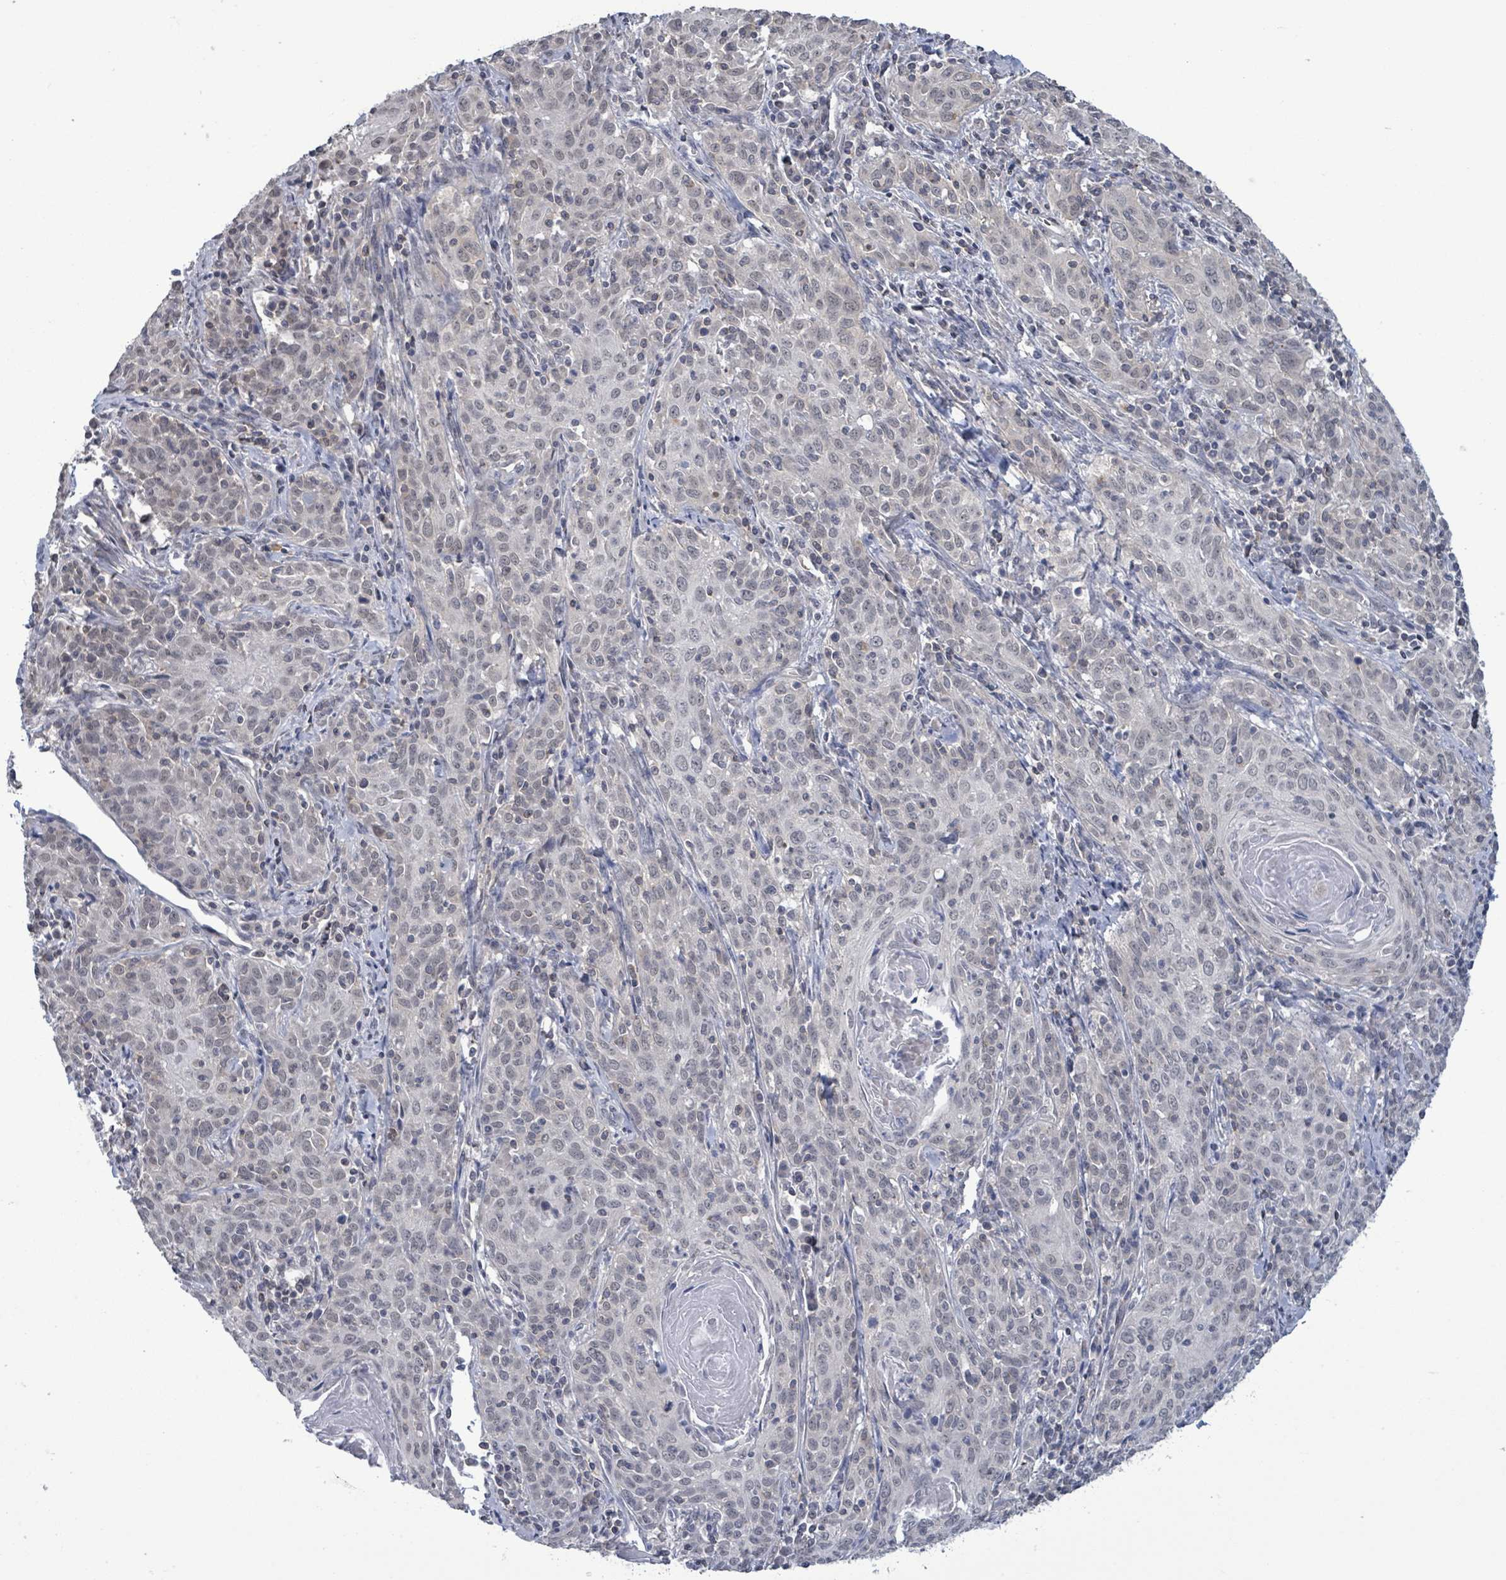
{"staining": {"intensity": "negative", "quantity": "none", "location": "none"}, "tissue": "cervical cancer", "cell_type": "Tumor cells", "image_type": "cancer", "snomed": [{"axis": "morphology", "description": "Squamous cell carcinoma, NOS"}, {"axis": "topography", "description": "Cervix"}], "caption": "A photomicrograph of human cervical squamous cell carcinoma is negative for staining in tumor cells. (DAB (3,3'-diaminobenzidine) immunohistochemistry, high magnification).", "gene": "AMMECR1", "patient": {"sex": "female", "age": 57}}